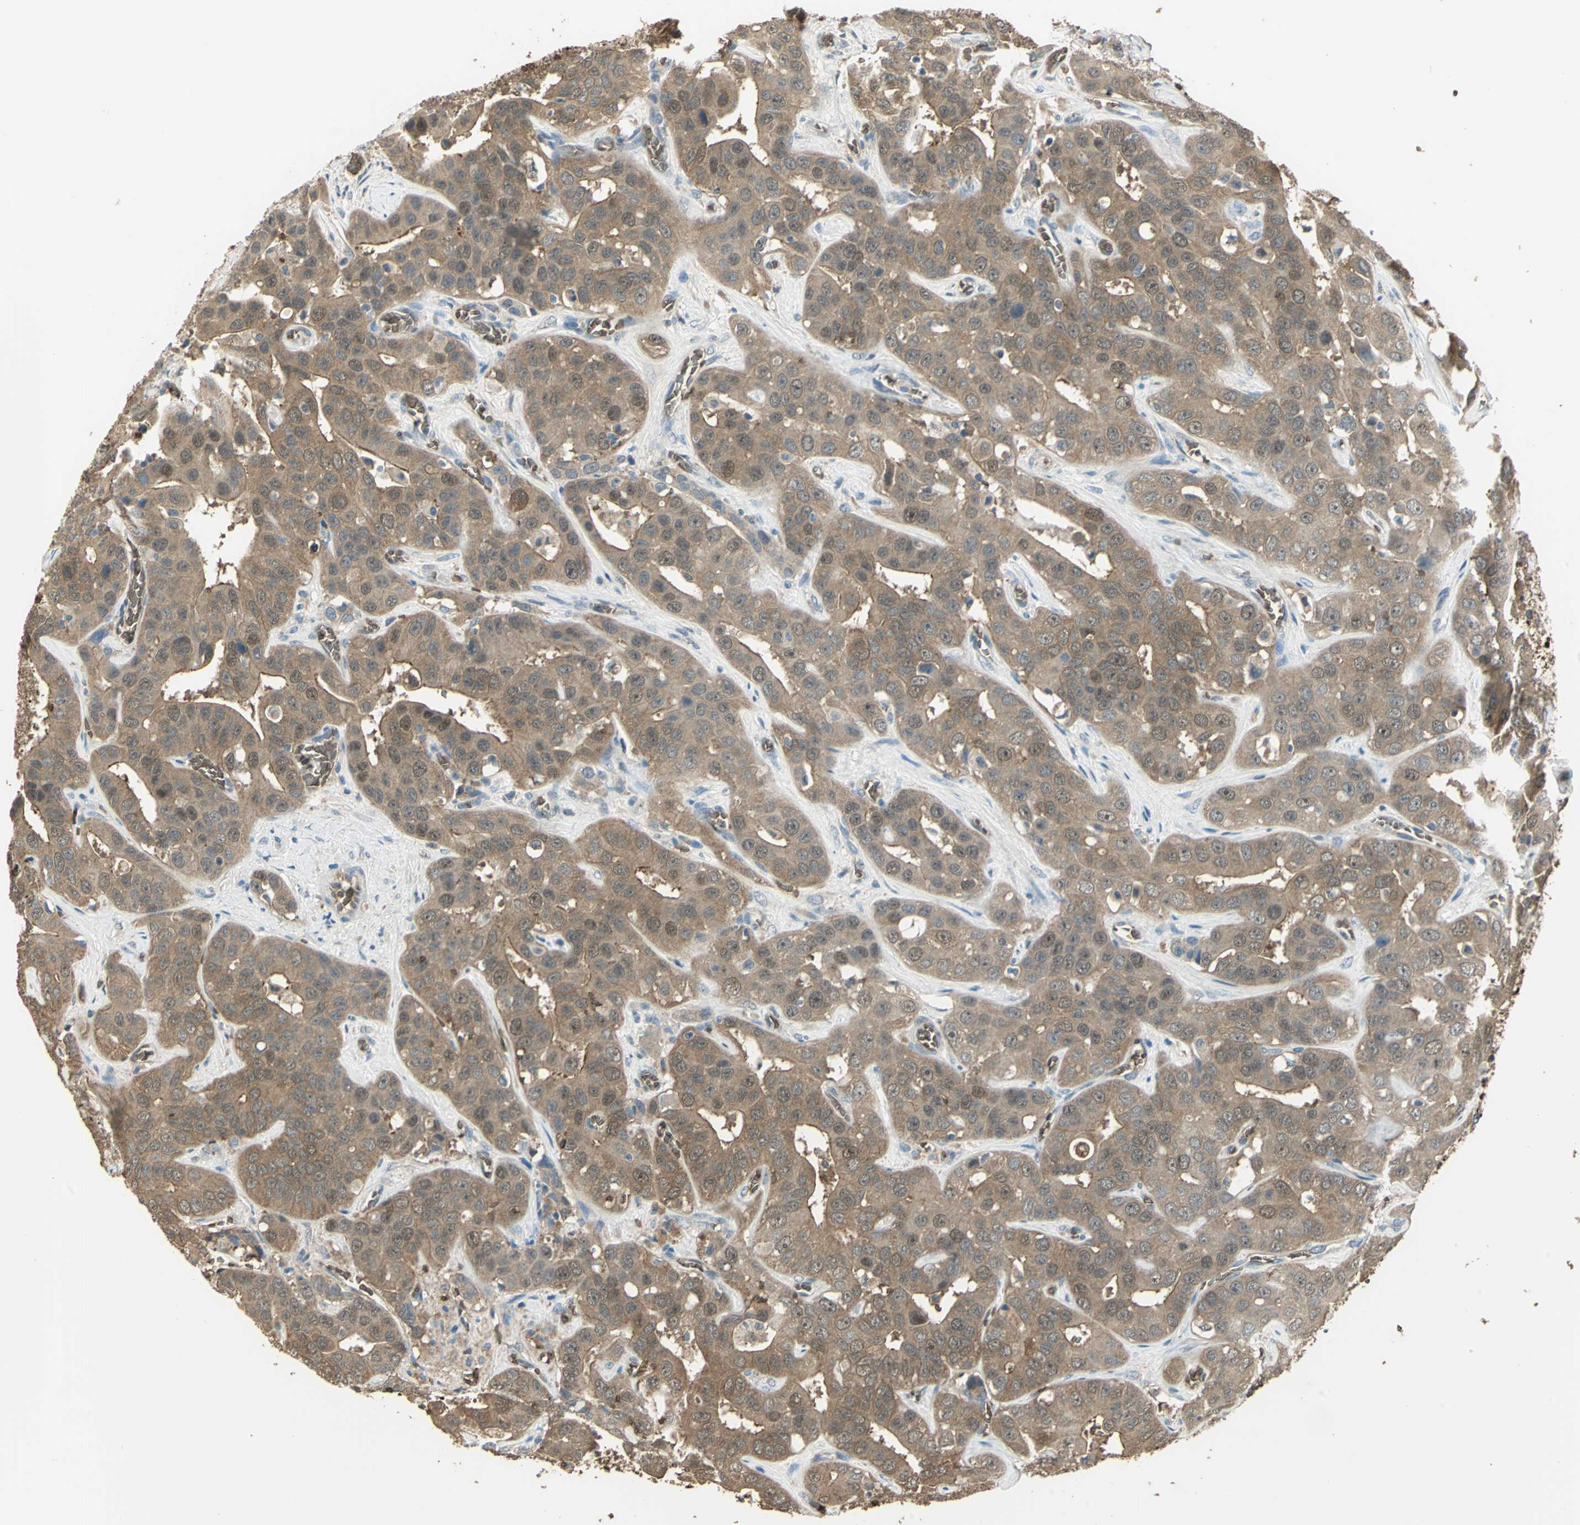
{"staining": {"intensity": "moderate", "quantity": ">75%", "location": "cytoplasmic/membranous,nuclear"}, "tissue": "liver cancer", "cell_type": "Tumor cells", "image_type": "cancer", "snomed": [{"axis": "morphology", "description": "Cholangiocarcinoma"}, {"axis": "topography", "description": "Liver"}], "caption": "This histopathology image displays IHC staining of liver cancer, with medium moderate cytoplasmic/membranous and nuclear expression in about >75% of tumor cells.", "gene": "DDAH1", "patient": {"sex": "female", "age": 52}}